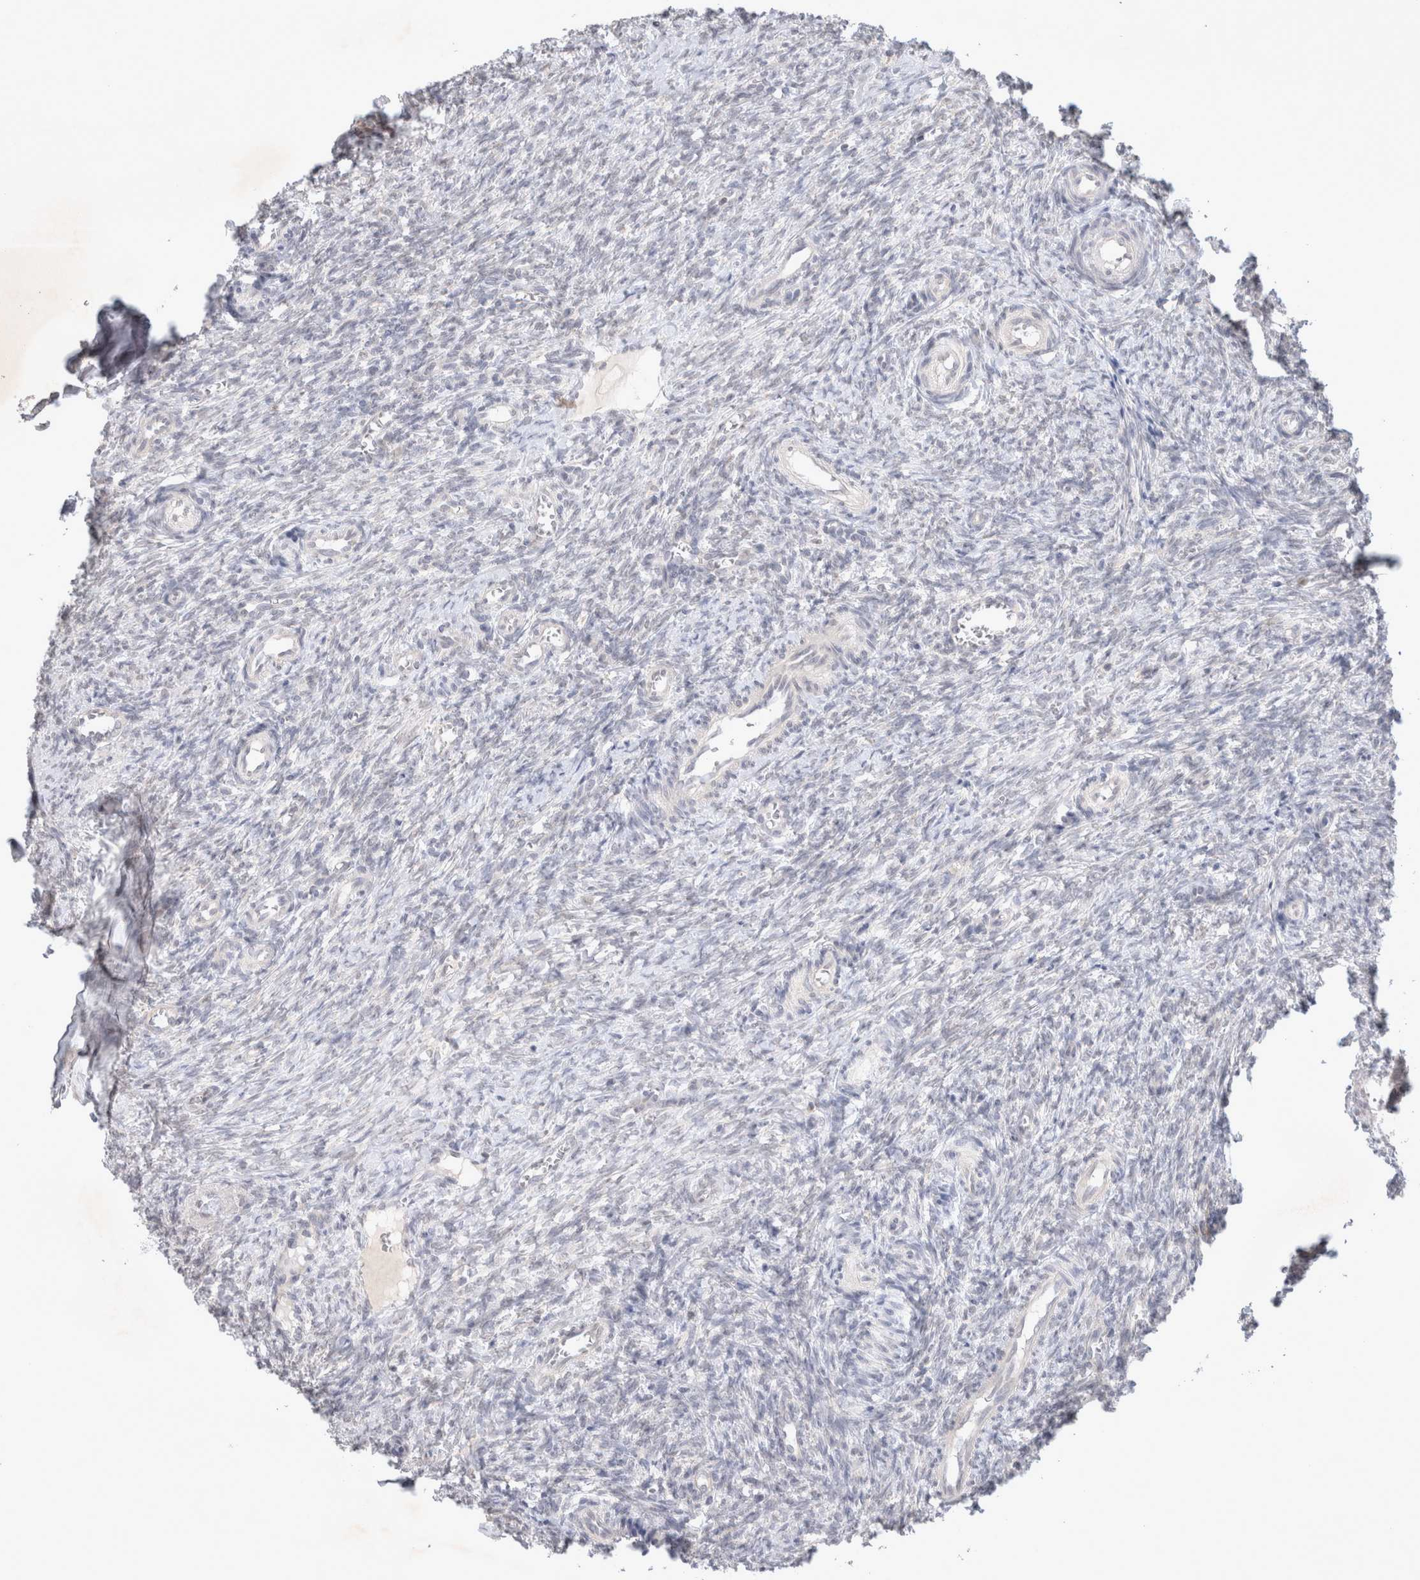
{"staining": {"intensity": "negative", "quantity": "none", "location": "none"}, "tissue": "ovary", "cell_type": "Follicle cells", "image_type": "normal", "snomed": [{"axis": "morphology", "description": "Normal tissue, NOS"}, {"axis": "topography", "description": "Ovary"}], "caption": "Immunohistochemistry histopathology image of normal ovary: human ovary stained with DAB demonstrates no significant protein positivity in follicle cells.", "gene": "FBXO42", "patient": {"sex": "female", "age": 41}}